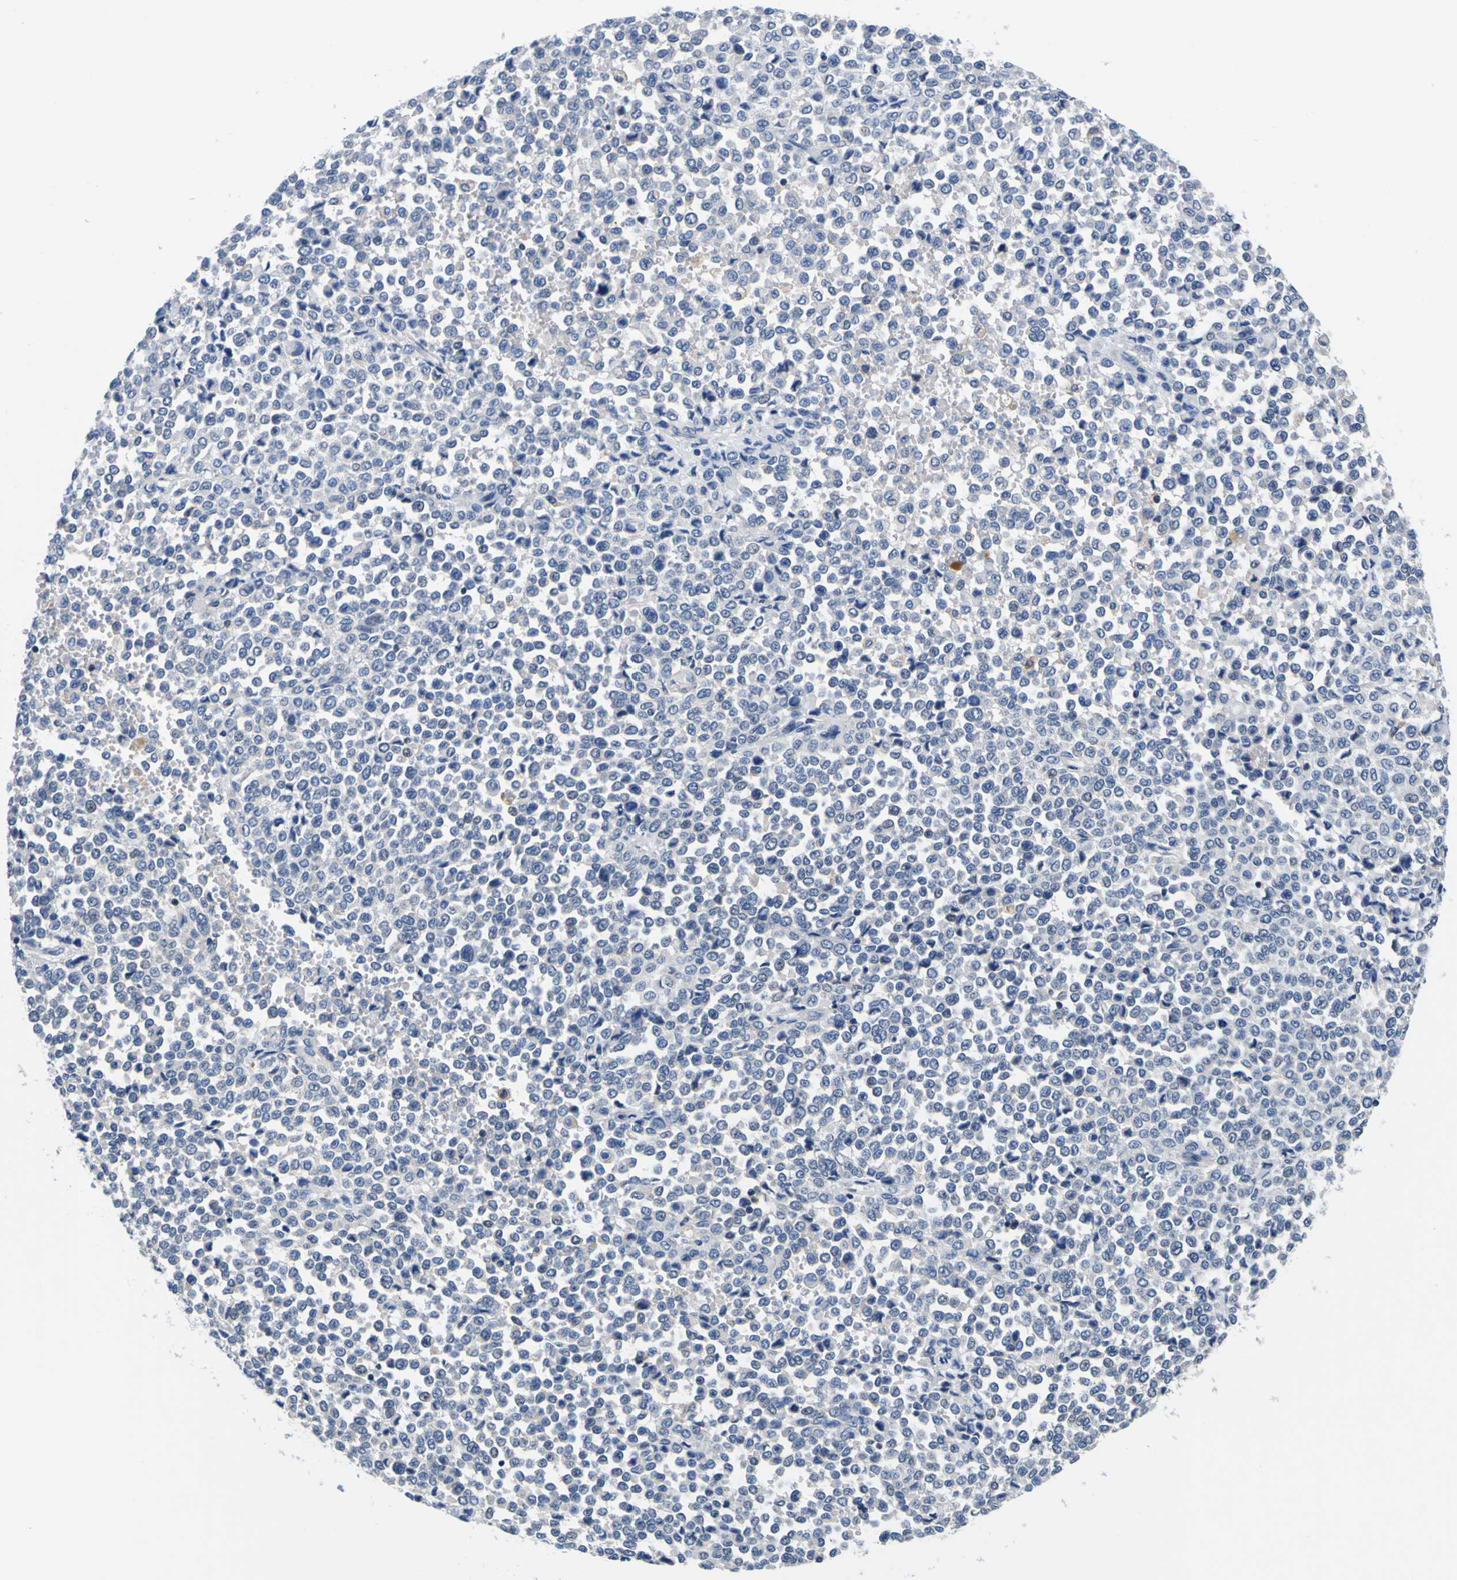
{"staining": {"intensity": "negative", "quantity": "none", "location": "none"}, "tissue": "melanoma", "cell_type": "Tumor cells", "image_type": "cancer", "snomed": [{"axis": "morphology", "description": "Malignant melanoma, Metastatic site"}, {"axis": "topography", "description": "Pancreas"}], "caption": "Immunohistochemical staining of human malignant melanoma (metastatic site) reveals no significant positivity in tumor cells. The staining is performed using DAB (3,3'-diaminobenzidine) brown chromogen with nuclei counter-stained in using hematoxylin.", "gene": "TNIK", "patient": {"sex": "female", "age": 30}}